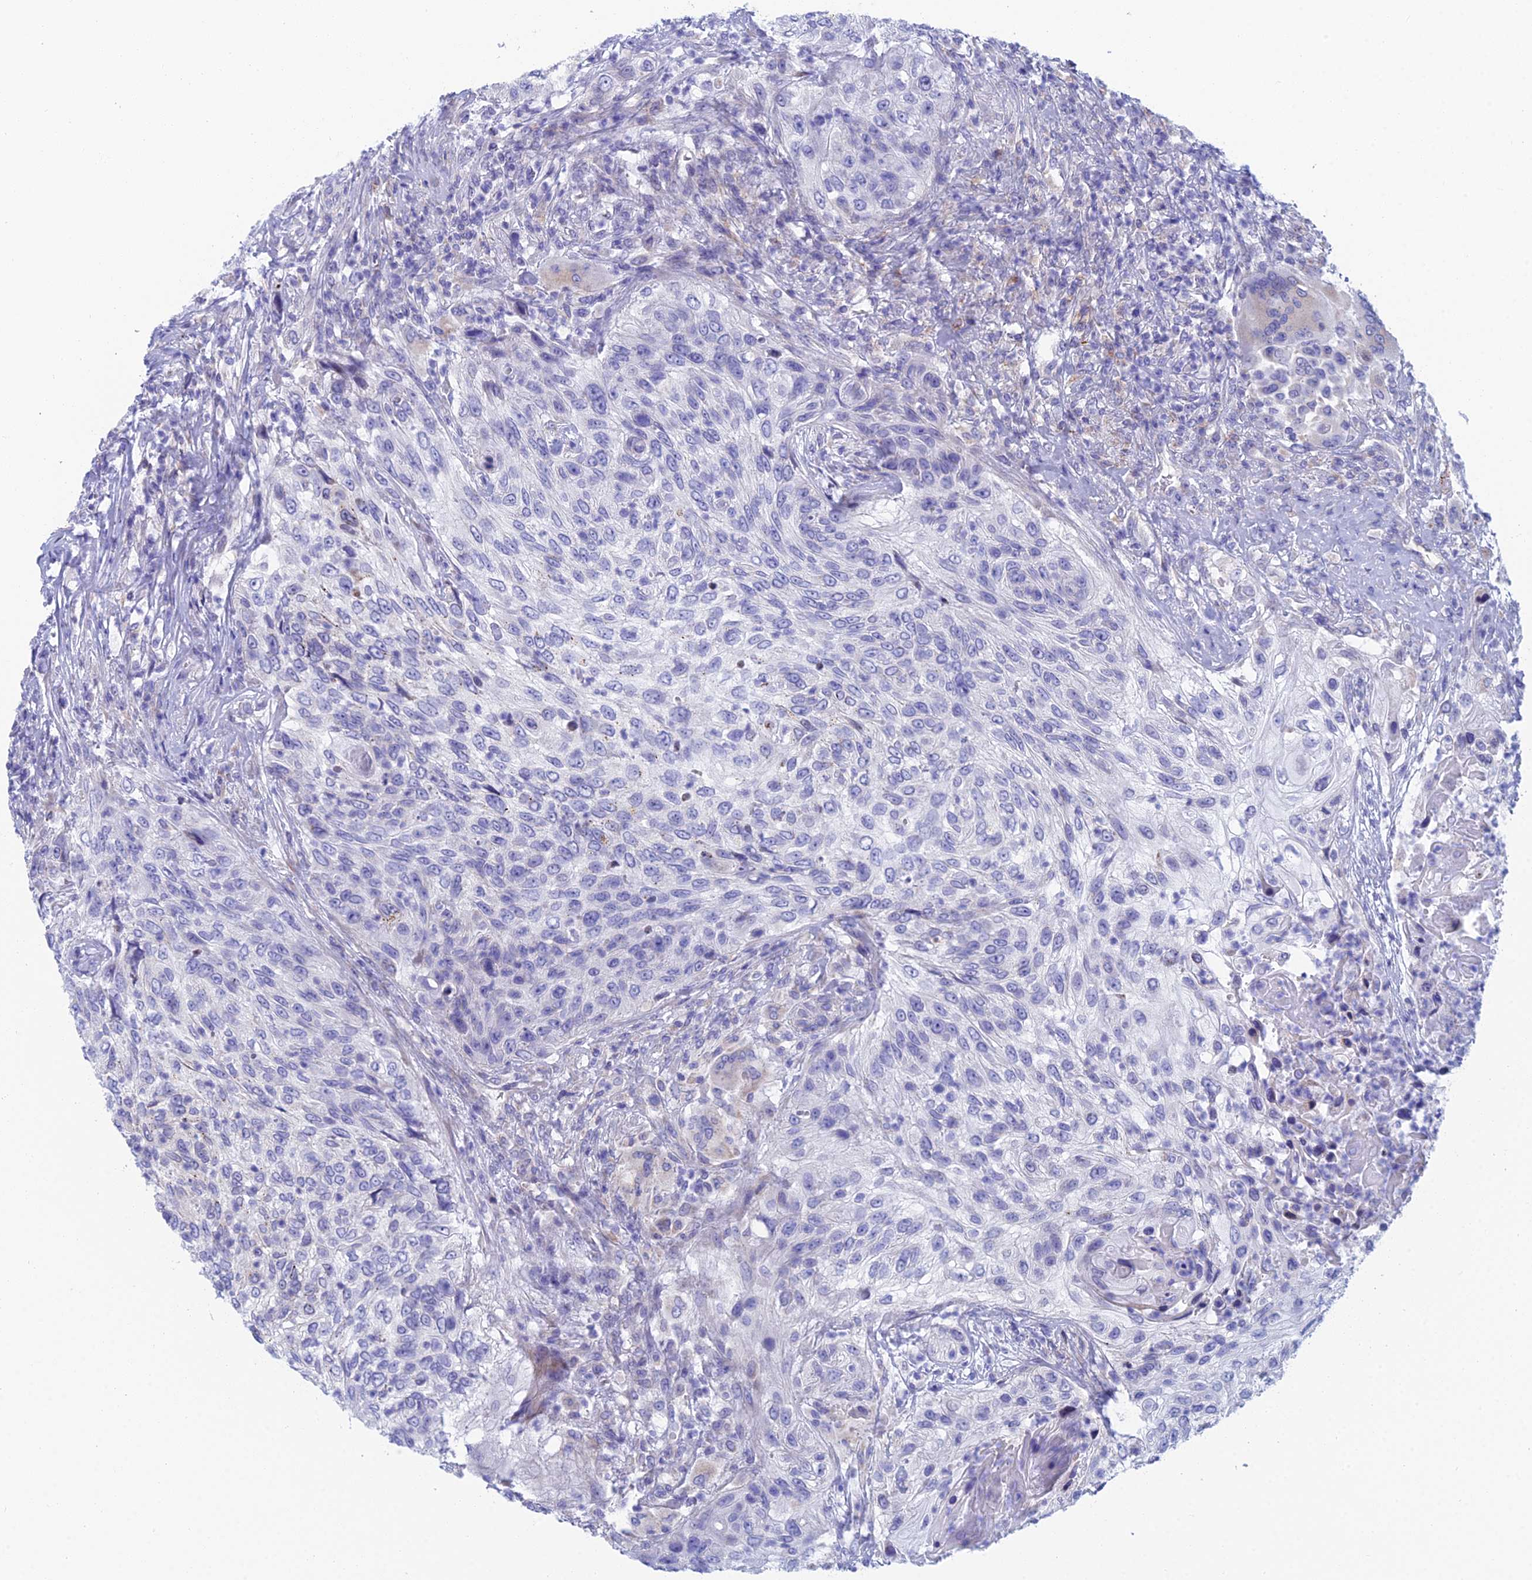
{"staining": {"intensity": "negative", "quantity": "none", "location": "none"}, "tissue": "urothelial cancer", "cell_type": "Tumor cells", "image_type": "cancer", "snomed": [{"axis": "morphology", "description": "Urothelial carcinoma, High grade"}, {"axis": "topography", "description": "Urinary bladder"}], "caption": "Tumor cells are negative for protein expression in human urothelial cancer. (DAB (3,3'-diaminobenzidine) immunohistochemistry visualized using brightfield microscopy, high magnification).", "gene": "CFAP210", "patient": {"sex": "female", "age": 60}}